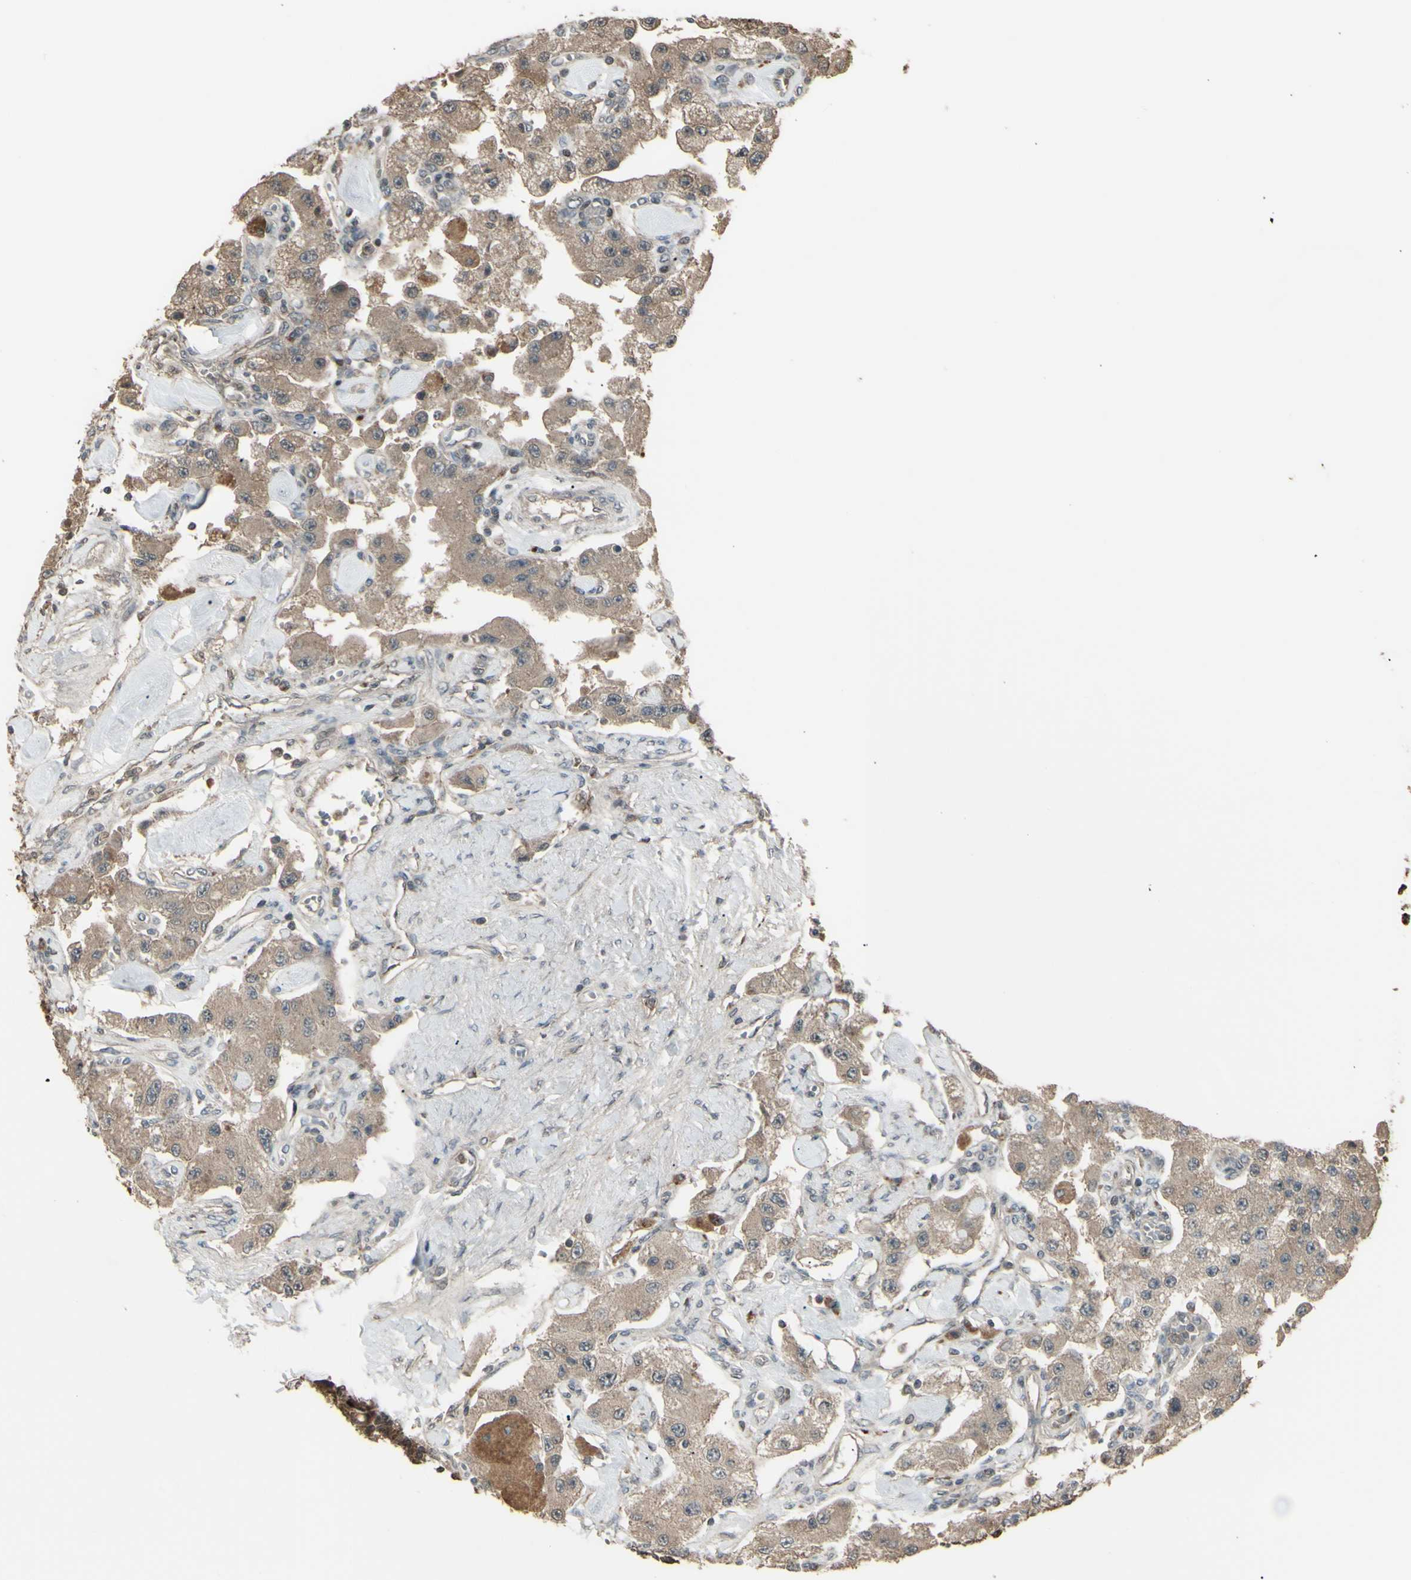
{"staining": {"intensity": "weak", "quantity": ">75%", "location": "cytoplasmic/membranous"}, "tissue": "carcinoid", "cell_type": "Tumor cells", "image_type": "cancer", "snomed": [{"axis": "morphology", "description": "Carcinoid, malignant, NOS"}, {"axis": "topography", "description": "Pancreas"}], "caption": "Carcinoid stained for a protein (brown) demonstrates weak cytoplasmic/membranous positive positivity in about >75% of tumor cells.", "gene": "GNAS", "patient": {"sex": "male", "age": 41}}